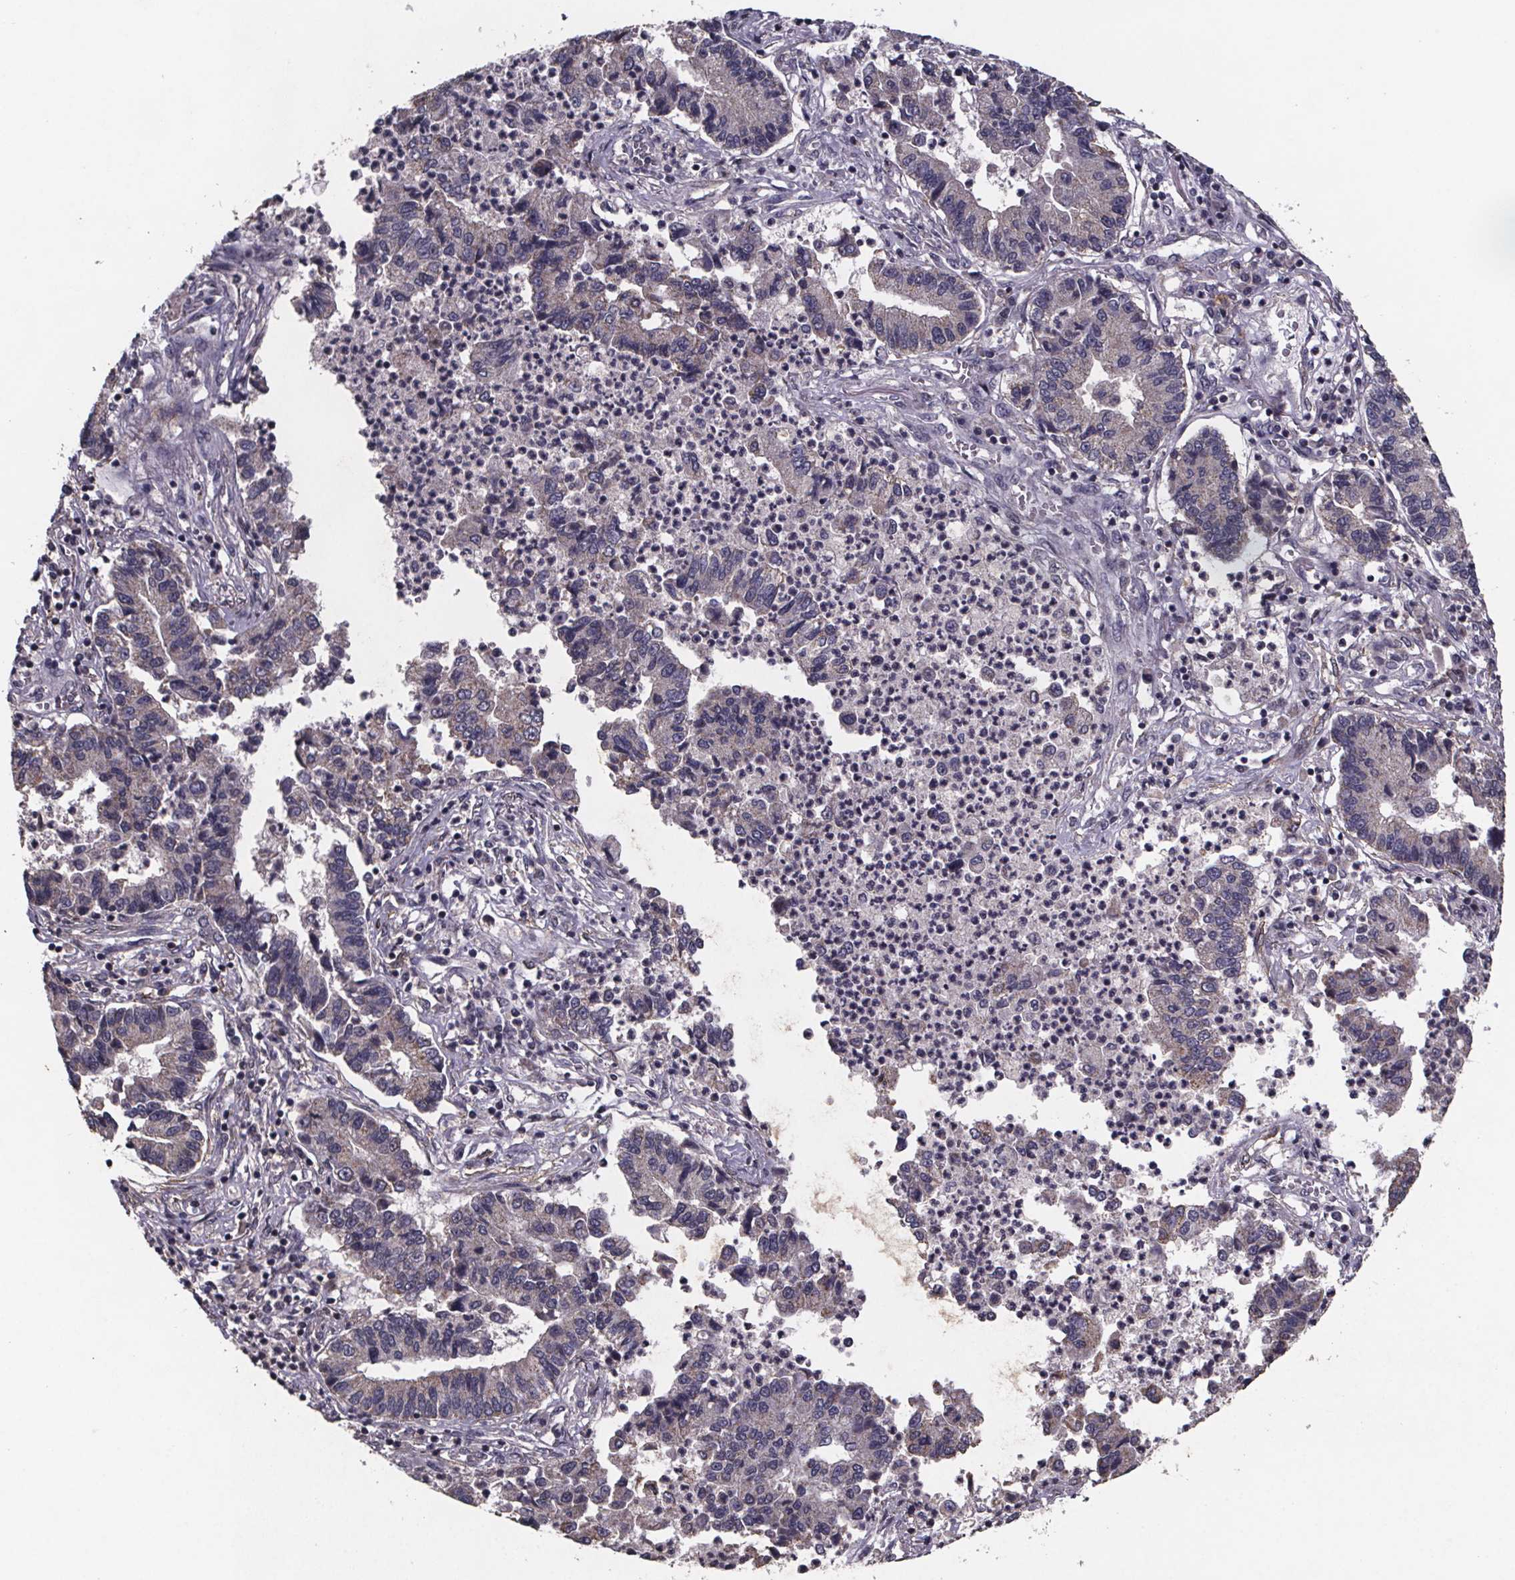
{"staining": {"intensity": "negative", "quantity": "none", "location": "none"}, "tissue": "lung cancer", "cell_type": "Tumor cells", "image_type": "cancer", "snomed": [{"axis": "morphology", "description": "Adenocarcinoma, NOS"}, {"axis": "topography", "description": "Lung"}], "caption": "Immunohistochemical staining of human lung cancer (adenocarcinoma) exhibits no significant positivity in tumor cells. (Brightfield microscopy of DAB (3,3'-diaminobenzidine) immunohistochemistry (IHC) at high magnification).", "gene": "PALLD", "patient": {"sex": "female", "age": 57}}